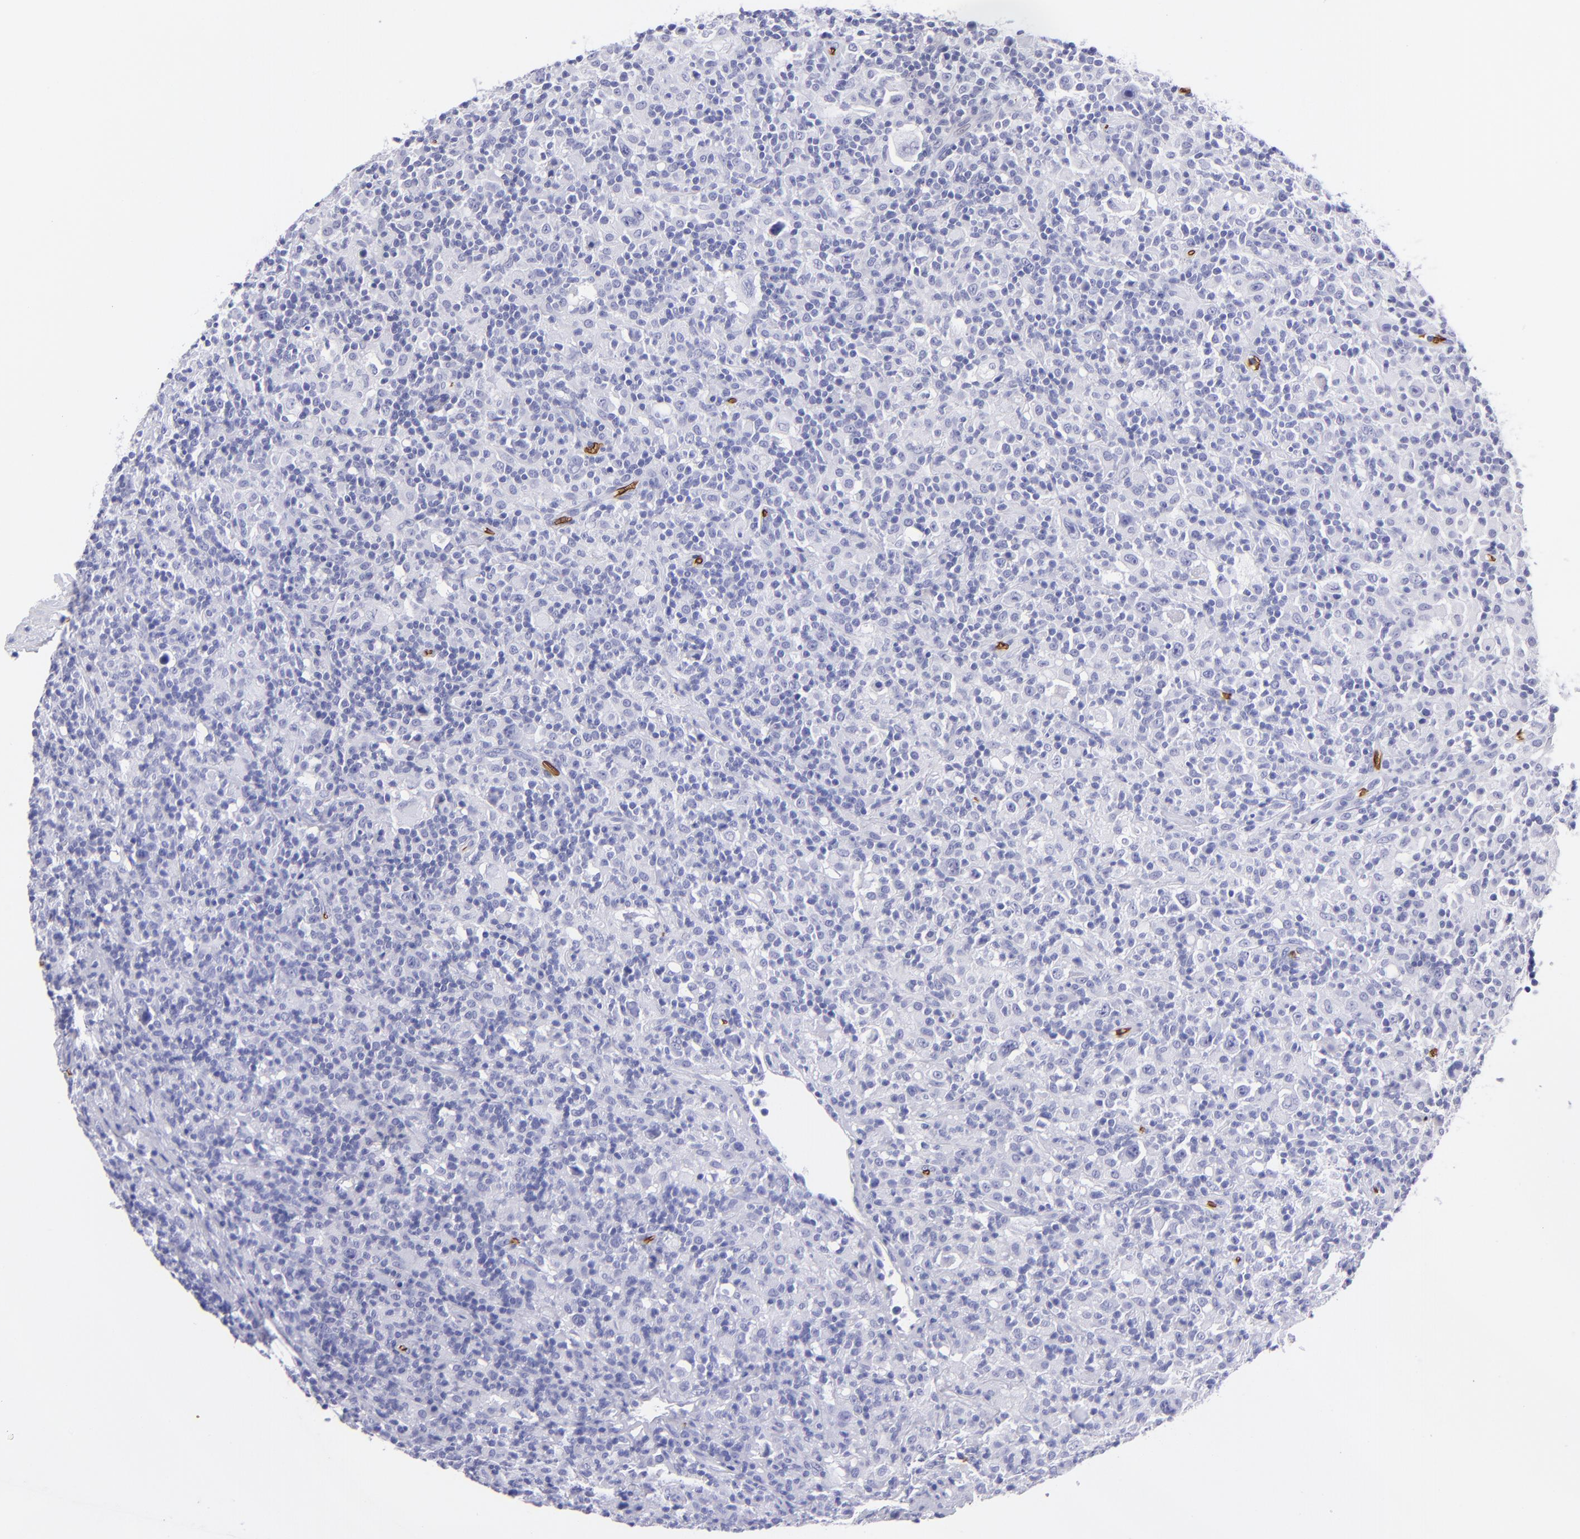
{"staining": {"intensity": "negative", "quantity": "none", "location": "none"}, "tissue": "lymphoma", "cell_type": "Tumor cells", "image_type": "cancer", "snomed": [{"axis": "morphology", "description": "Hodgkin's disease, NOS"}, {"axis": "topography", "description": "Lymph node"}], "caption": "Hodgkin's disease was stained to show a protein in brown. There is no significant staining in tumor cells.", "gene": "GYPA", "patient": {"sex": "male", "age": 46}}